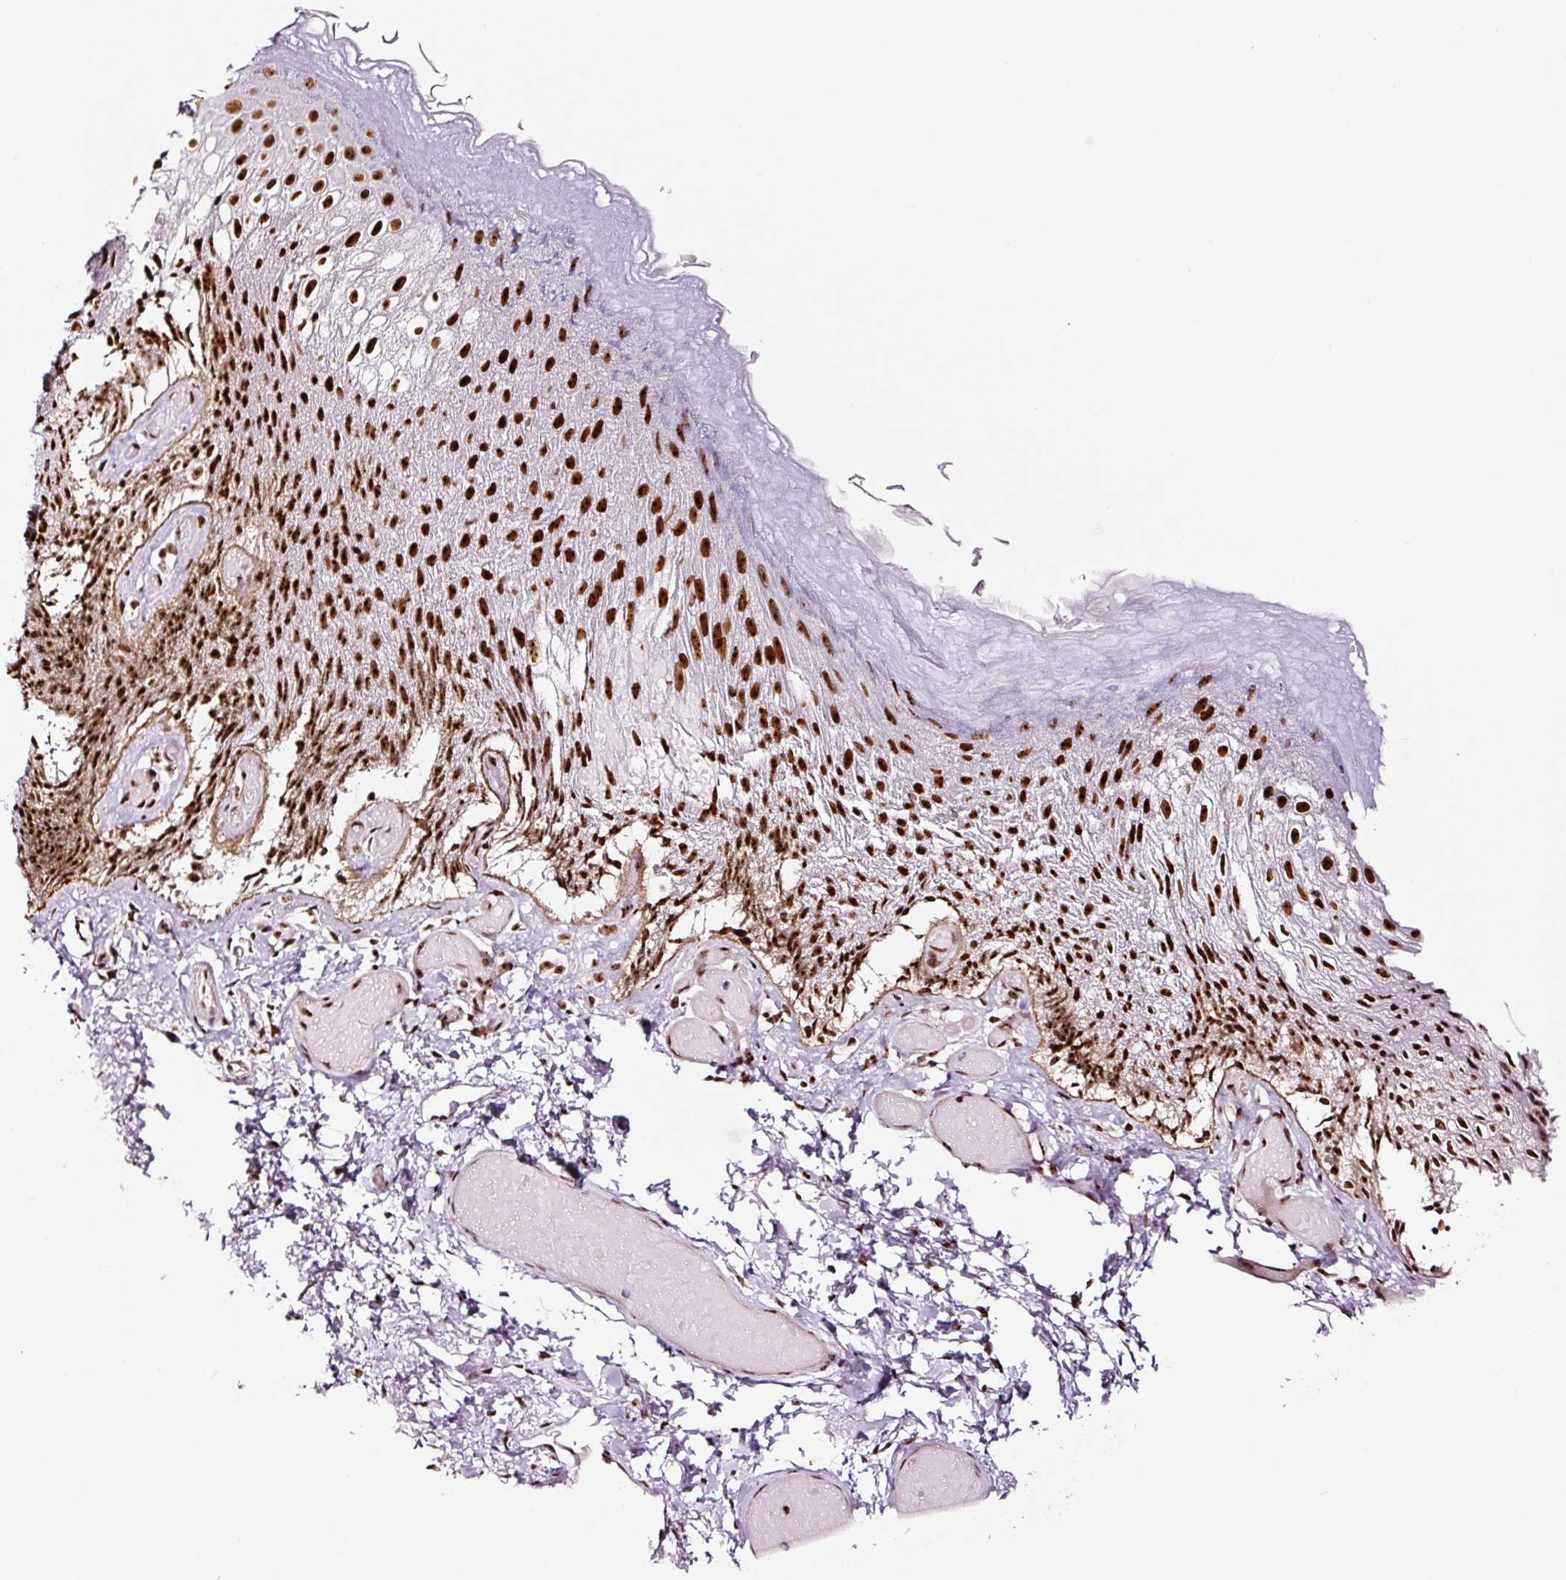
{"staining": {"intensity": "strong", "quantity": ">75%", "location": "nuclear"}, "tissue": "skin", "cell_type": "Epidermal cells", "image_type": "normal", "snomed": [{"axis": "morphology", "description": "Normal tissue, NOS"}, {"axis": "topography", "description": "Anal"}], "caption": "Immunohistochemistry staining of normal skin, which reveals high levels of strong nuclear staining in about >75% of epidermal cells indicating strong nuclear protein expression. The staining was performed using DAB (brown) for protein detection and nuclei were counterstained in hematoxylin (blue).", "gene": "GNL3", "patient": {"sex": "female", "age": 40}}